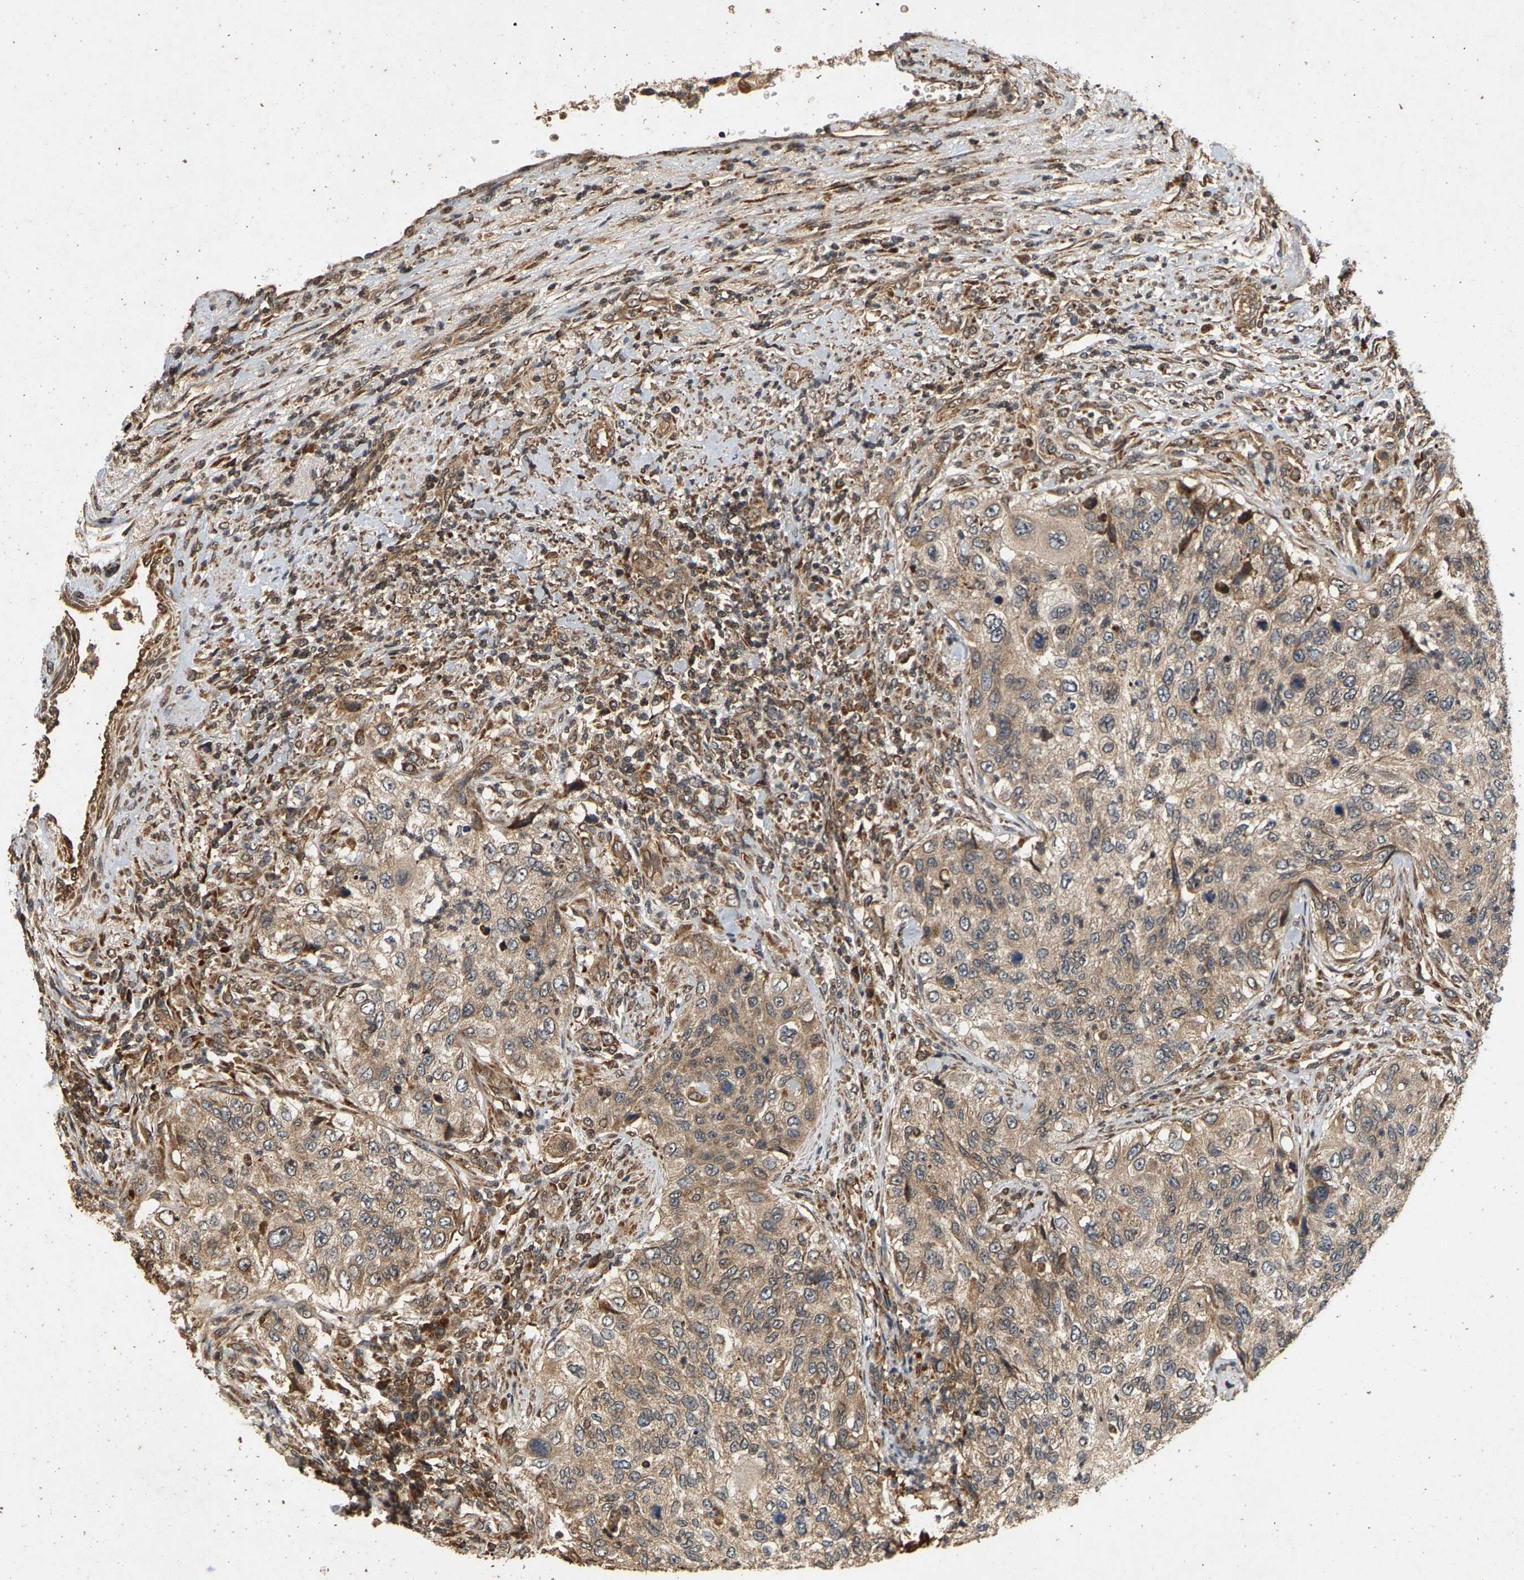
{"staining": {"intensity": "weak", "quantity": ">75%", "location": "cytoplasmic/membranous"}, "tissue": "urothelial cancer", "cell_type": "Tumor cells", "image_type": "cancer", "snomed": [{"axis": "morphology", "description": "Urothelial carcinoma, High grade"}, {"axis": "topography", "description": "Urinary bladder"}], "caption": "Urothelial carcinoma (high-grade) stained with a brown dye shows weak cytoplasmic/membranous positive staining in about >75% of tumor cells.", "gene": "CIDEC", "patient": {"sex": "female", "age": 60}}